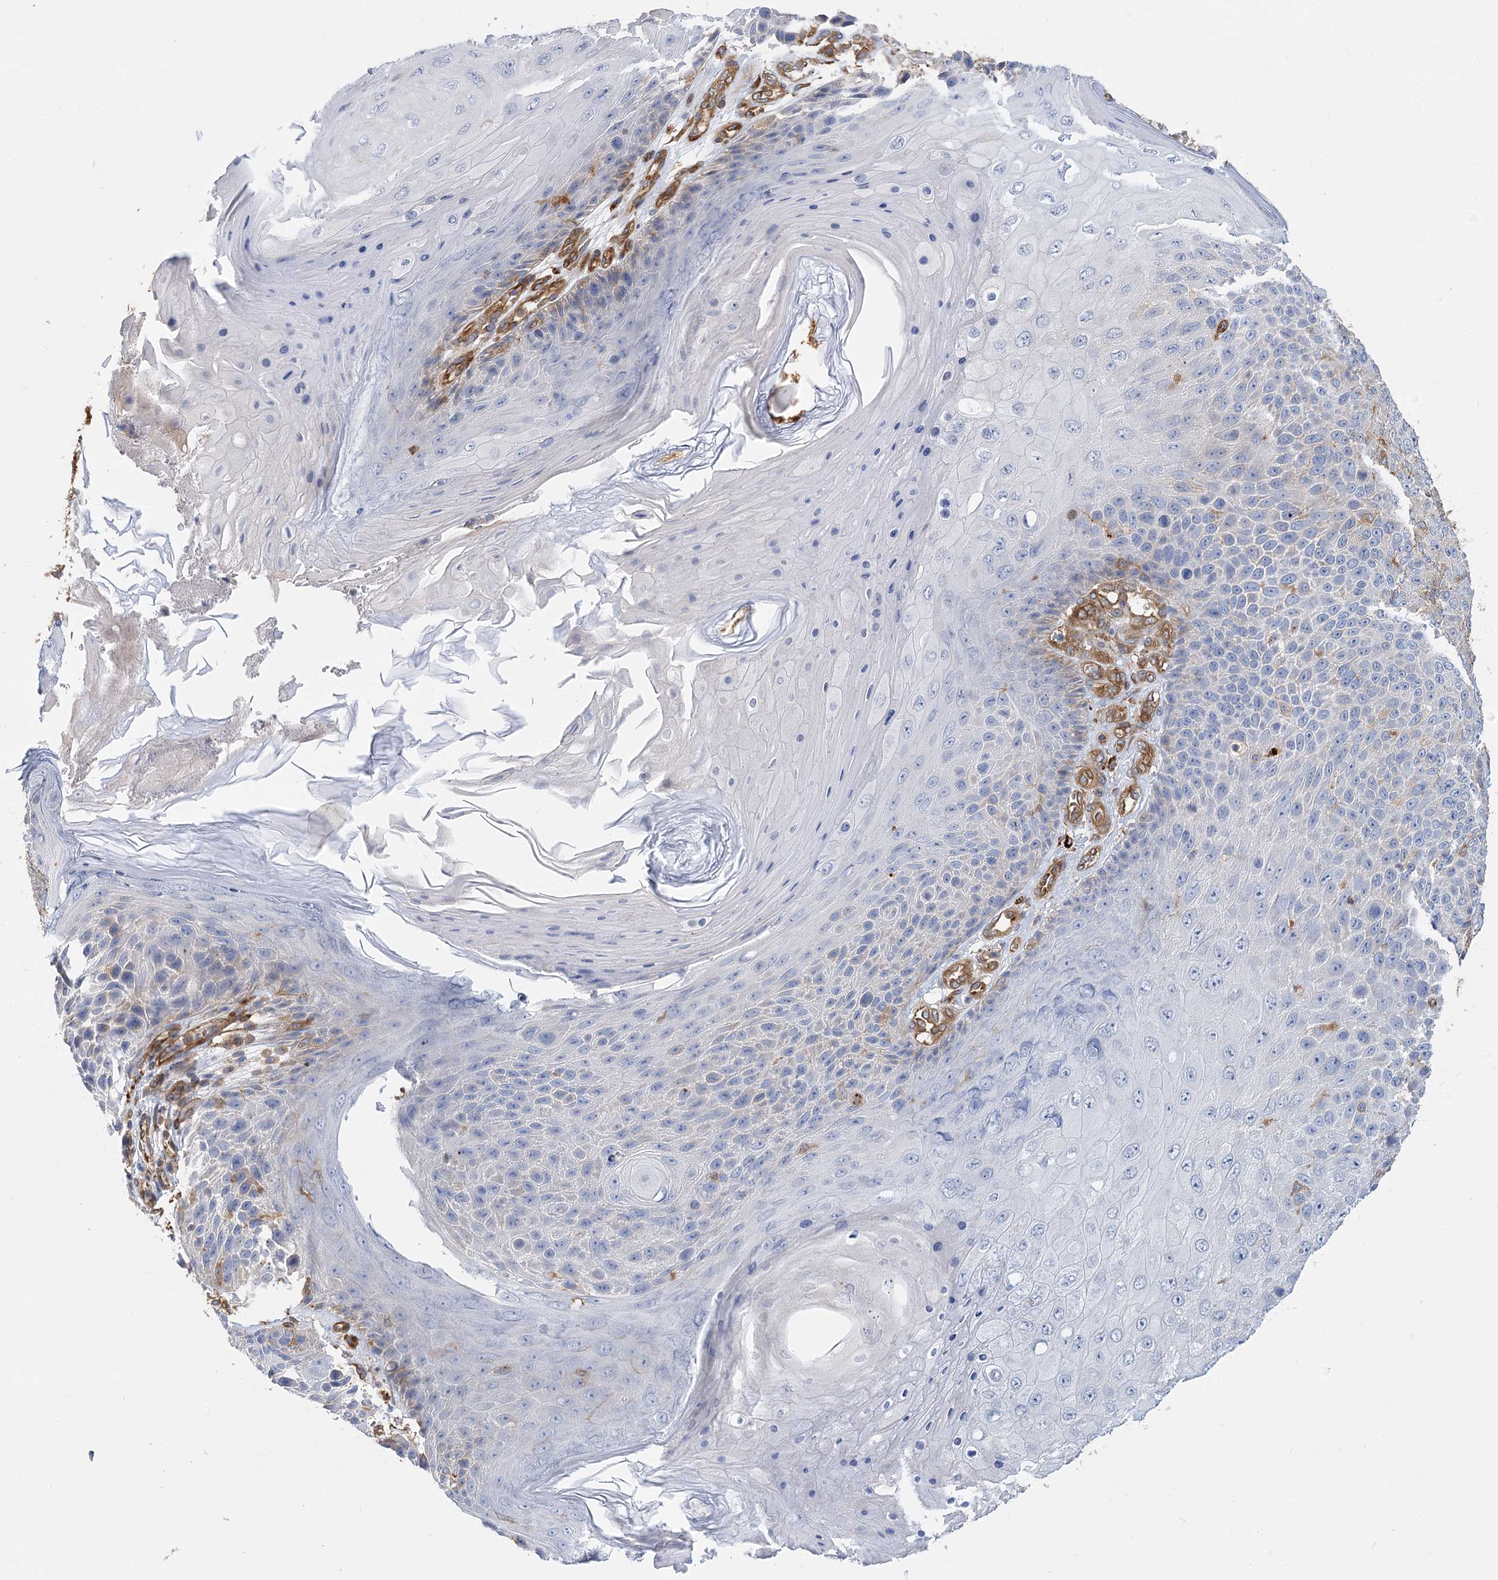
{"staining": {"intensity": "negative", "quantity": "none", "location": "none"}, "tissue": "skin cancer", "cell_type": "Tumor cells", "image_type": "cancer", "snomed": [{"axis": "morphology", "description": "Squamous cell carcinoma, NOS"}, {"axis": "topography", "description": "Skin"}], "caption": "The micrograph reveals no significant expression in tumor cells of squamous cell carcinoma (skin).", "gene": "GUSB", "patient": {"sex": "female", "age": 88}}